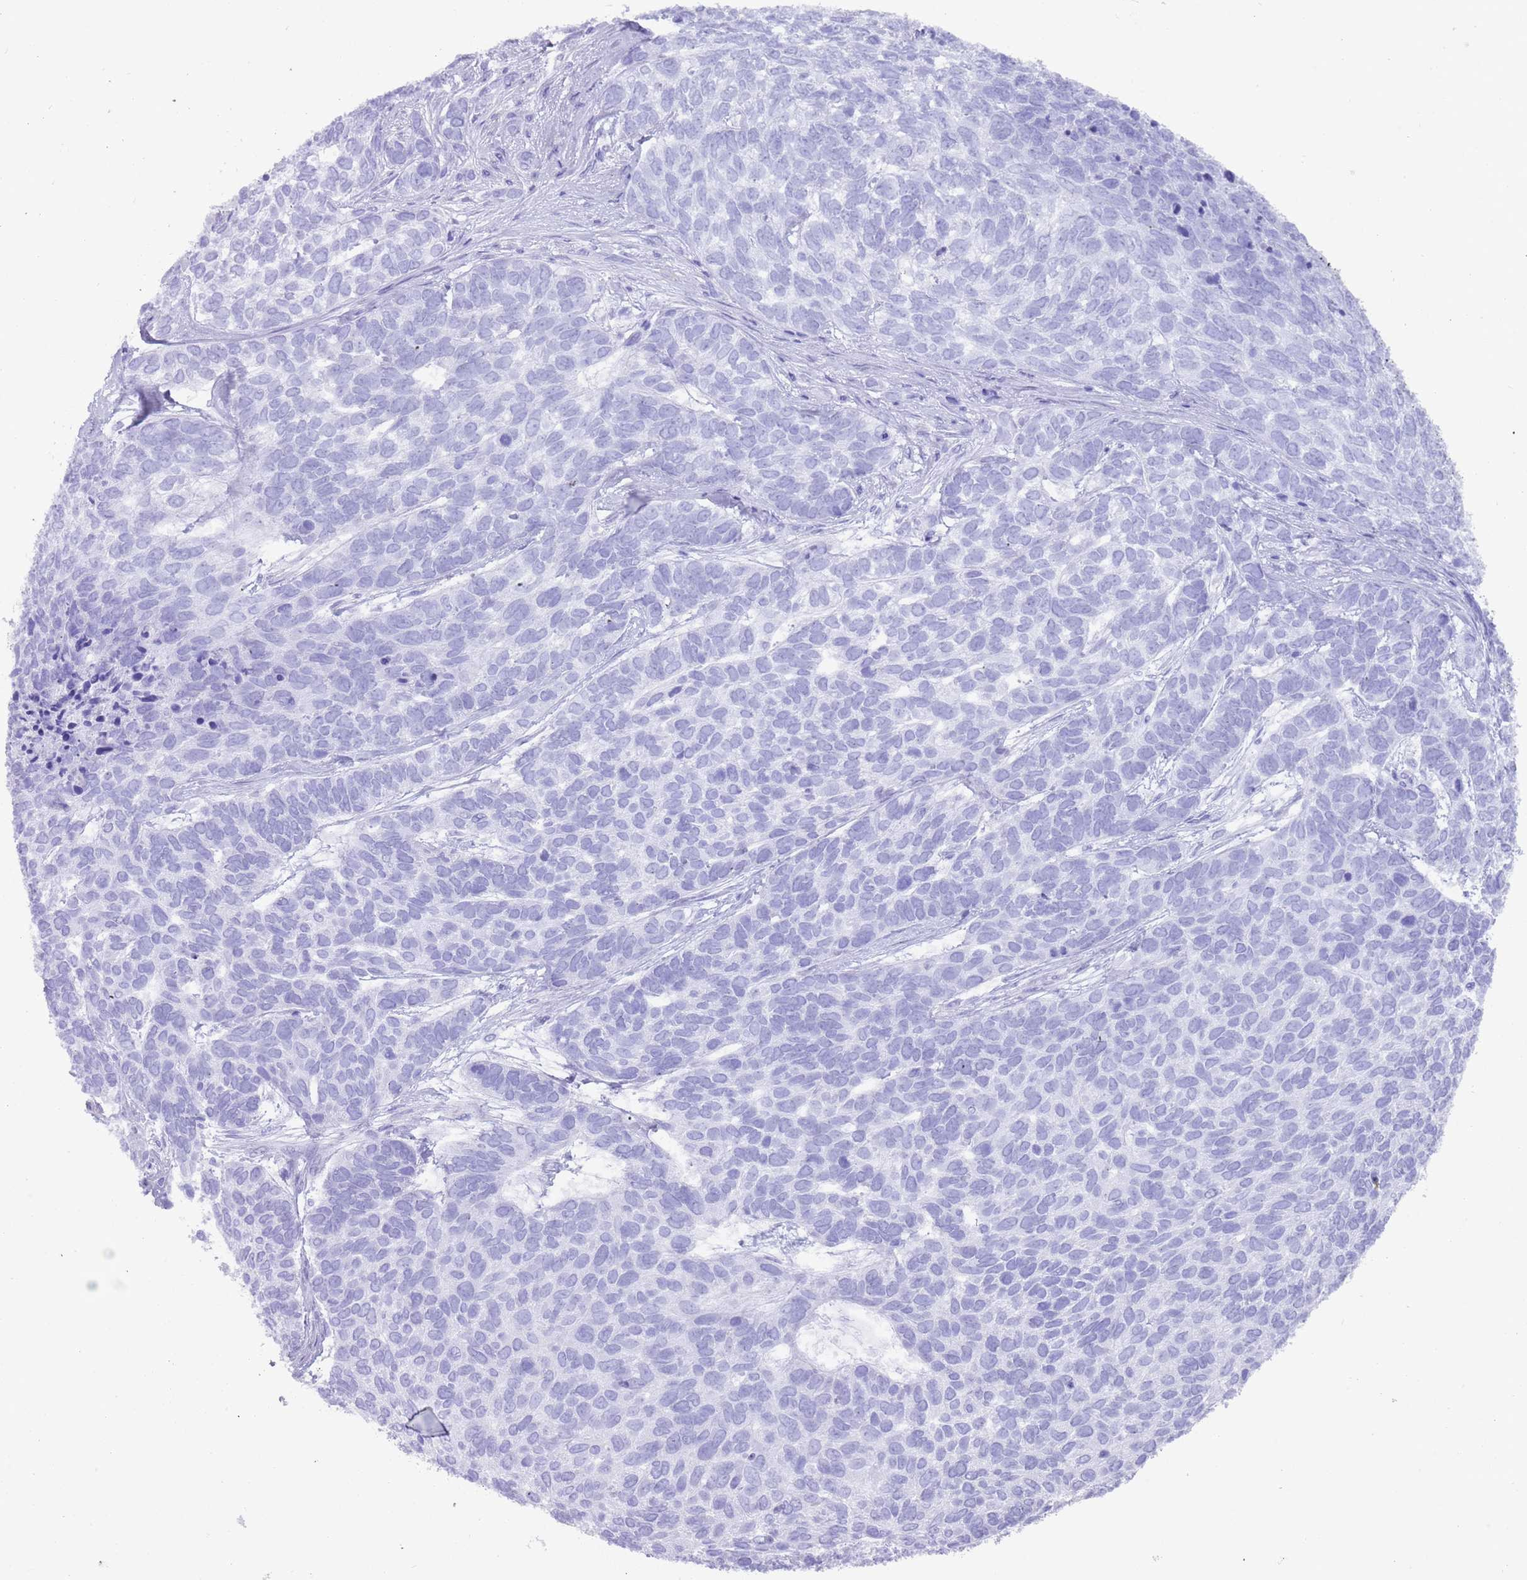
{"staining": {"intensity": "negative", "quantity": "none", "location": "none"}, "tissue": "skin cancer", "cell_type": "Tumor cells", "image_type": "cancer", "snomed": [{"axis": "morphology", "description": "Basal cell carcinoma"}, {"axis": "topography", "description": "Skin"}], "caption": "Immunohistochemistry (IHC) of human skin cancer (basal cell carcinoma) reveals no positivity in tumor cells. (Immunohistochemistry (IHC), brightfield microscopy, high magnification).", "gene": "MYADML2", "patient": {"sex": "female", "age": 65}}